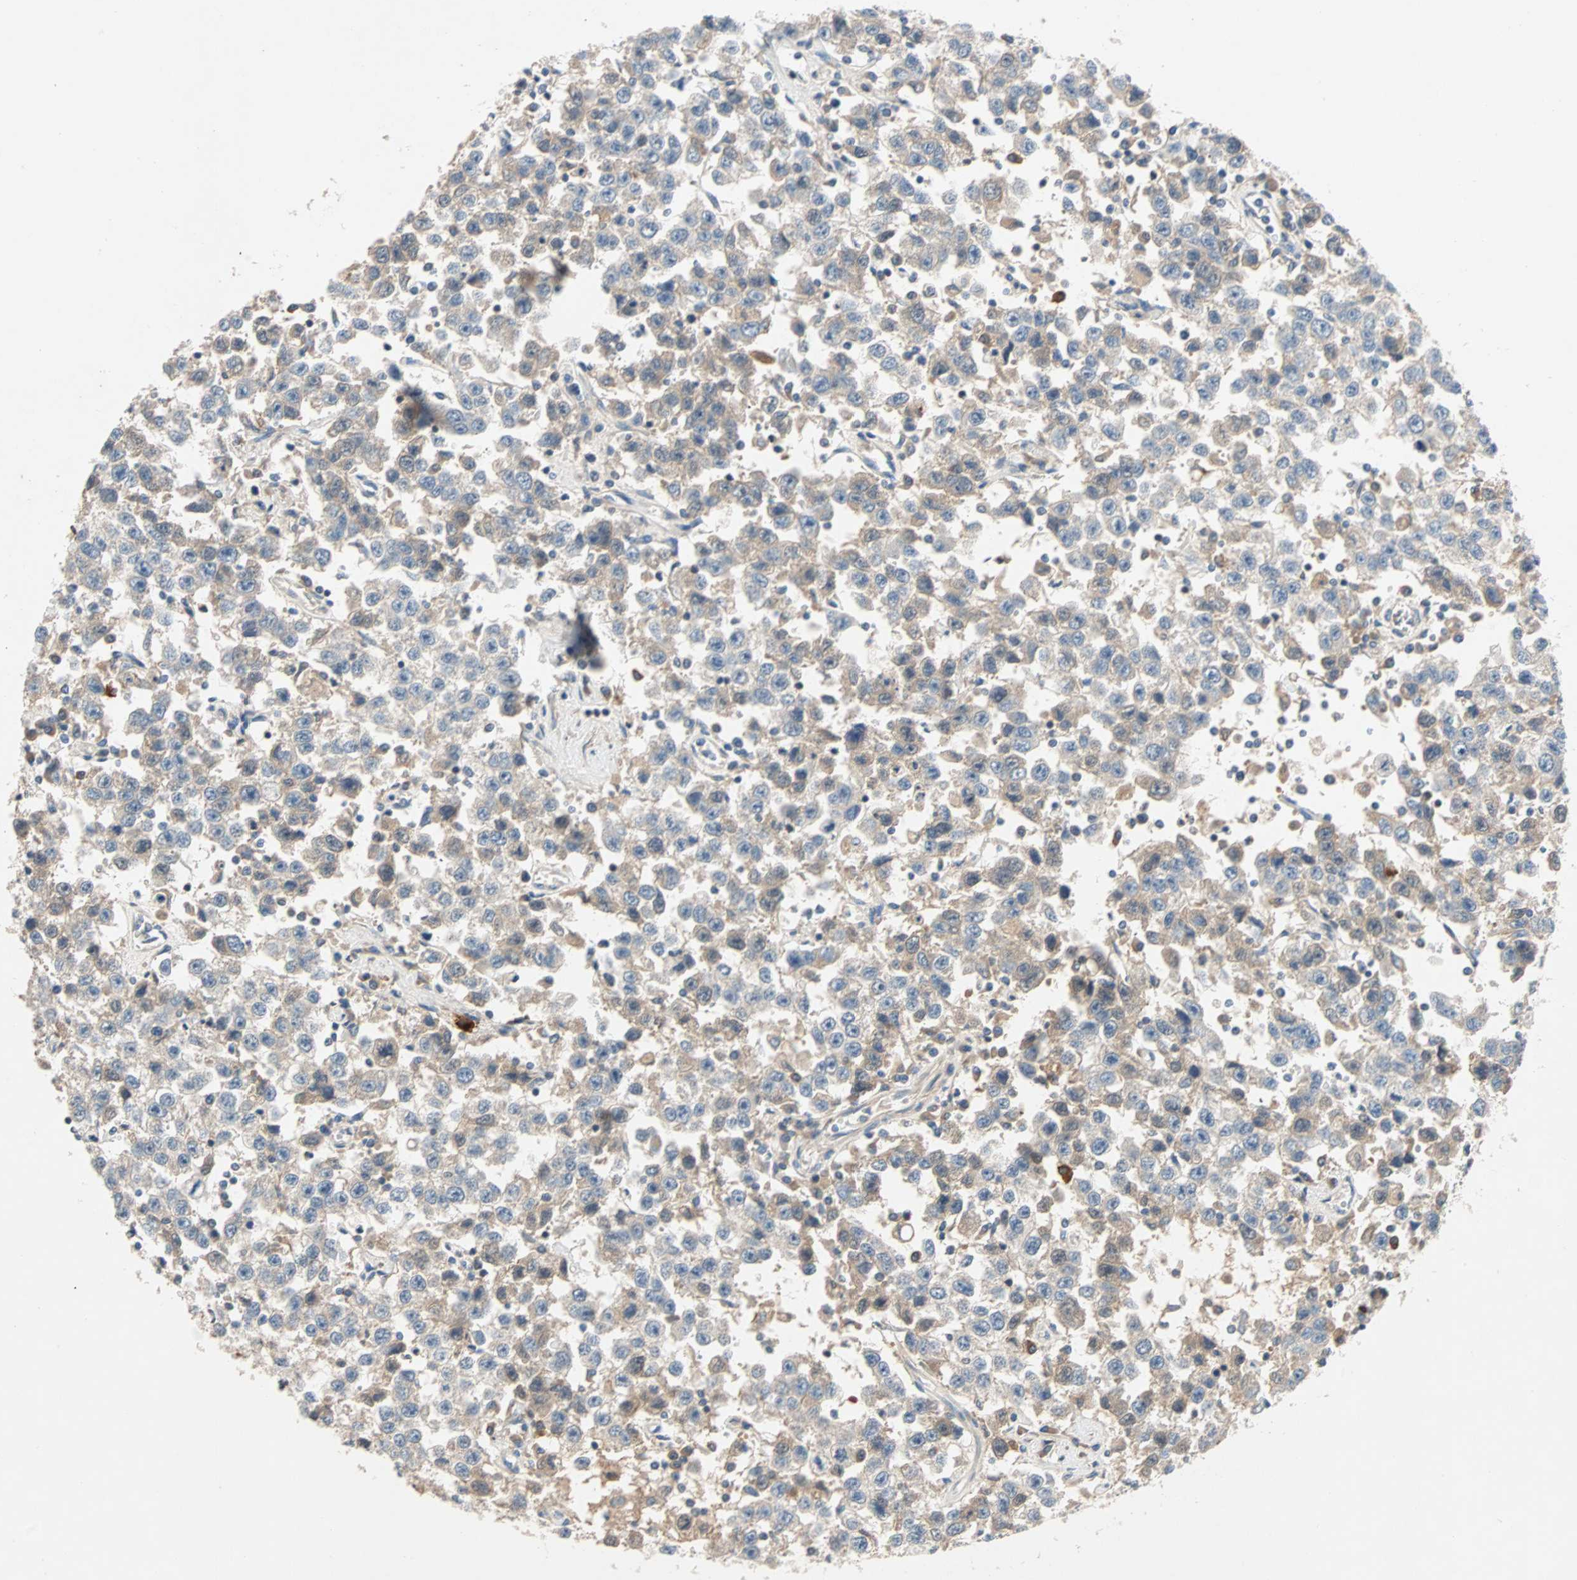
{"staining": {"intensity": "negative", "quantity": "none", "location": "none"}, "tissue": "testis cancer", "cell_type": "Tumor cells", "image_type": "cancer", "snomed": [{"axis": "morphology", "description": "Seminoma, NOS"}, {"axis": "topography", "description": "Testis"}], "caption": "Tumor cells are negative for protein expression in human testis seminoma.", "gene": "MAP4K1", "patient": {"sex": "male", "age": 41}}